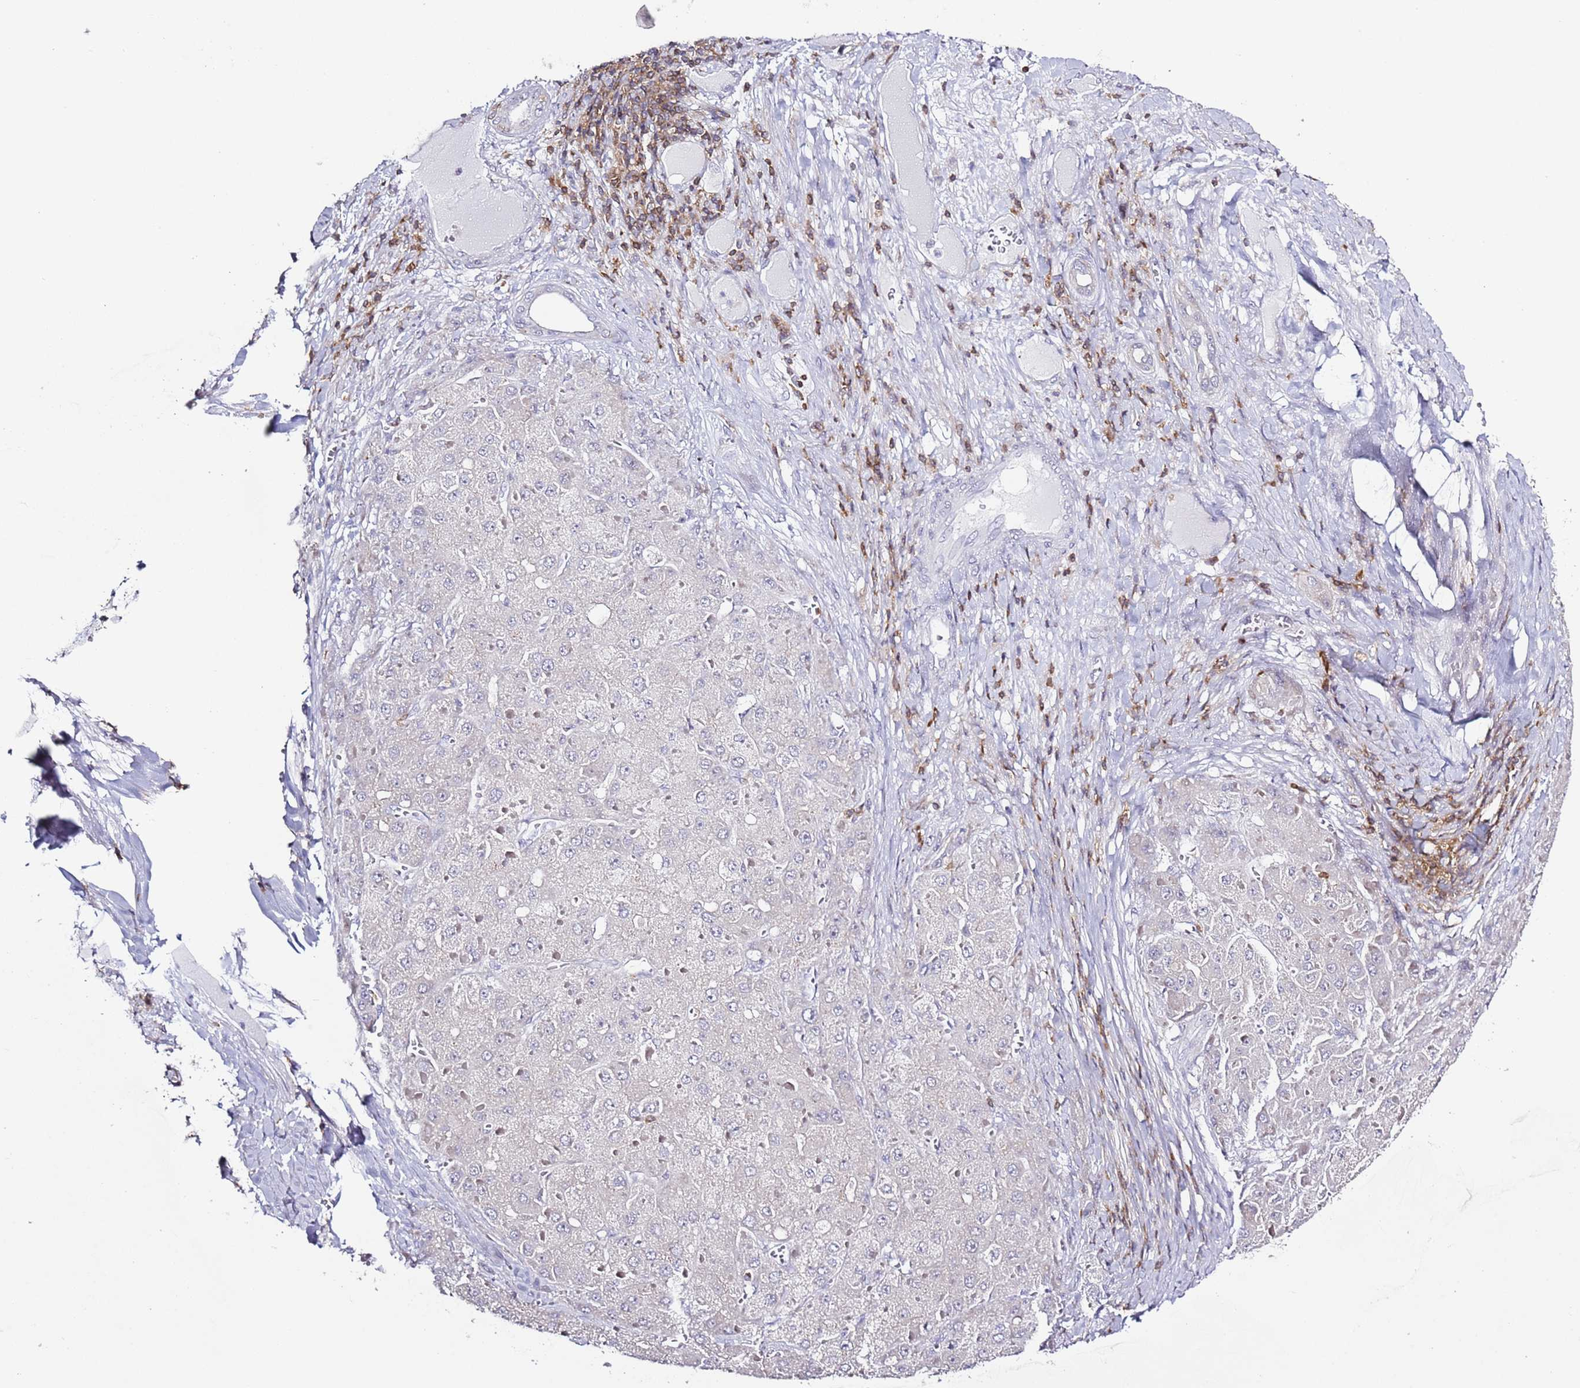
{"staining": {"intensity": "negative", "quantity": "none", "location": "none"}, "tissue": "liver cancer", "cell_type": "Tumor cells", "image_type": "cancer", "snomed": [{"axis": "morphology", "description": "Carcinoma, Hepatocellular, NOS"}, {"axis": "topography", "description": "Liver"}], "caption": "DAB immunohistochemical staining of human liver hepatocellular carcinoma reveals no significant positivity in tumor cells.", "gene": "LPXN", "patient": {"sex": "female", "age": 73}}